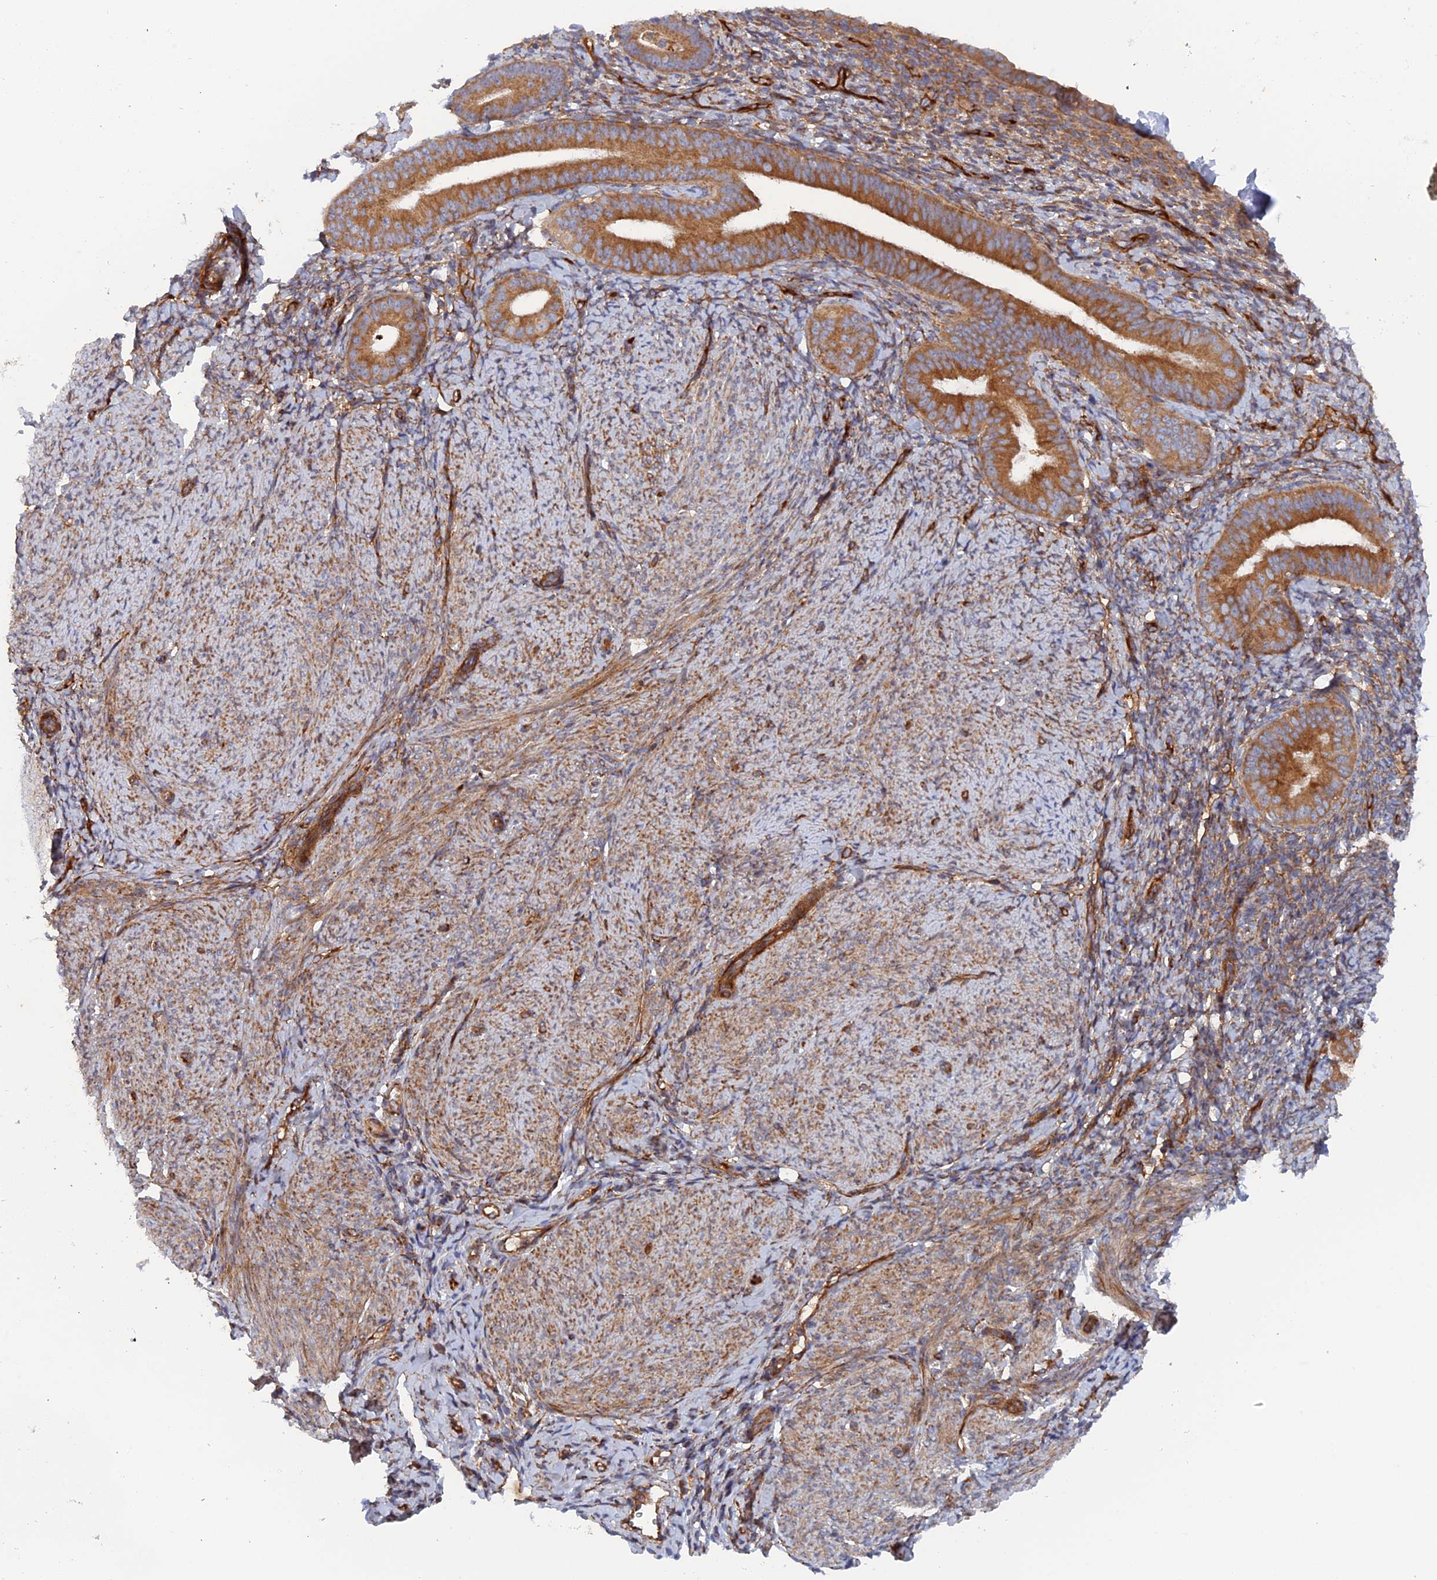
{"staining": {"intensity": "moderate", "quantity": "25%-75%", "location": "cytoplasmic/membranous"}, "tissue": "endometrium", "cell_type": "Cells in endometrial stroma", "image_type": "normal", "snomed": [{"axis": "morphology", "description": "Normal tissue, NOS"}, {"axis": "topography", "description": "Endometrium"}], "caption": "IHC histopathology image of benign endometrium stained for a protein (brown), which exhibits medium levels of moderate cytoplasmic/membranous positivity in about 25%-75% of cells in endometrial stroma.", "gene": "TMEM196", "patient": {"sex": "female", "age": 65}}